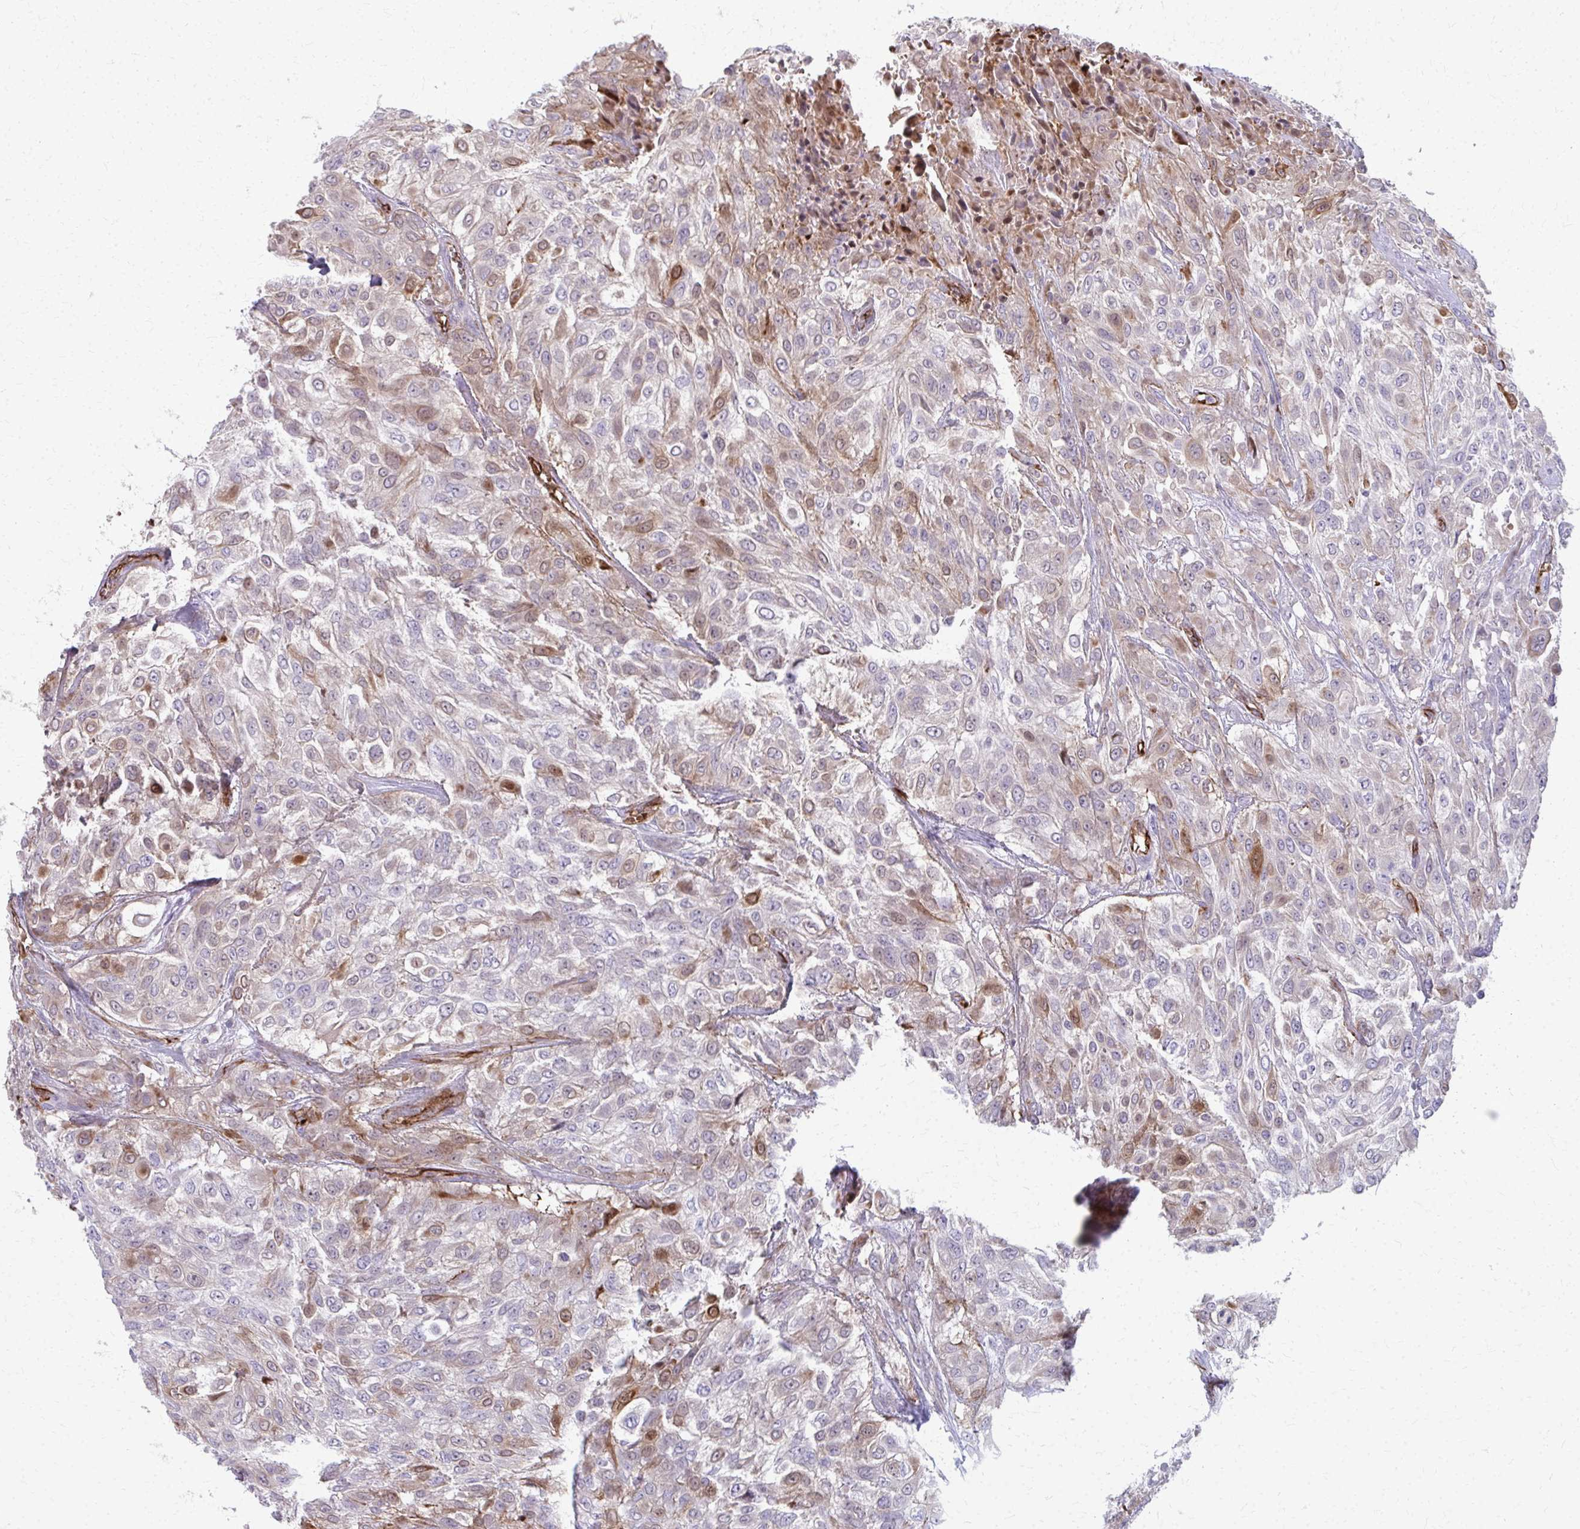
{"staining": {"intensity": "moderate", "quantity": "<25%", "location": "cytoplasmic/membranous,nuclear"}, "tissue": "urothelial cancer", "cell_type": "Tumor cells", "image_type": "cancer", "snomed": [{"axis": "morphology", "description": "Urothelial carcinoma, High grade"}, {"axis": "topography", "description": "Urinary bladder"}], "caption": "Urothelial carcinoma (high-grade) stained for a protein (brown) exhibits moderate cytoplasmic/membranous and nuclear positive staining in approximately <25% of tumor cells.", "gene": "ADIPOQ", "patient": {"sex": "male", "age": 57}}